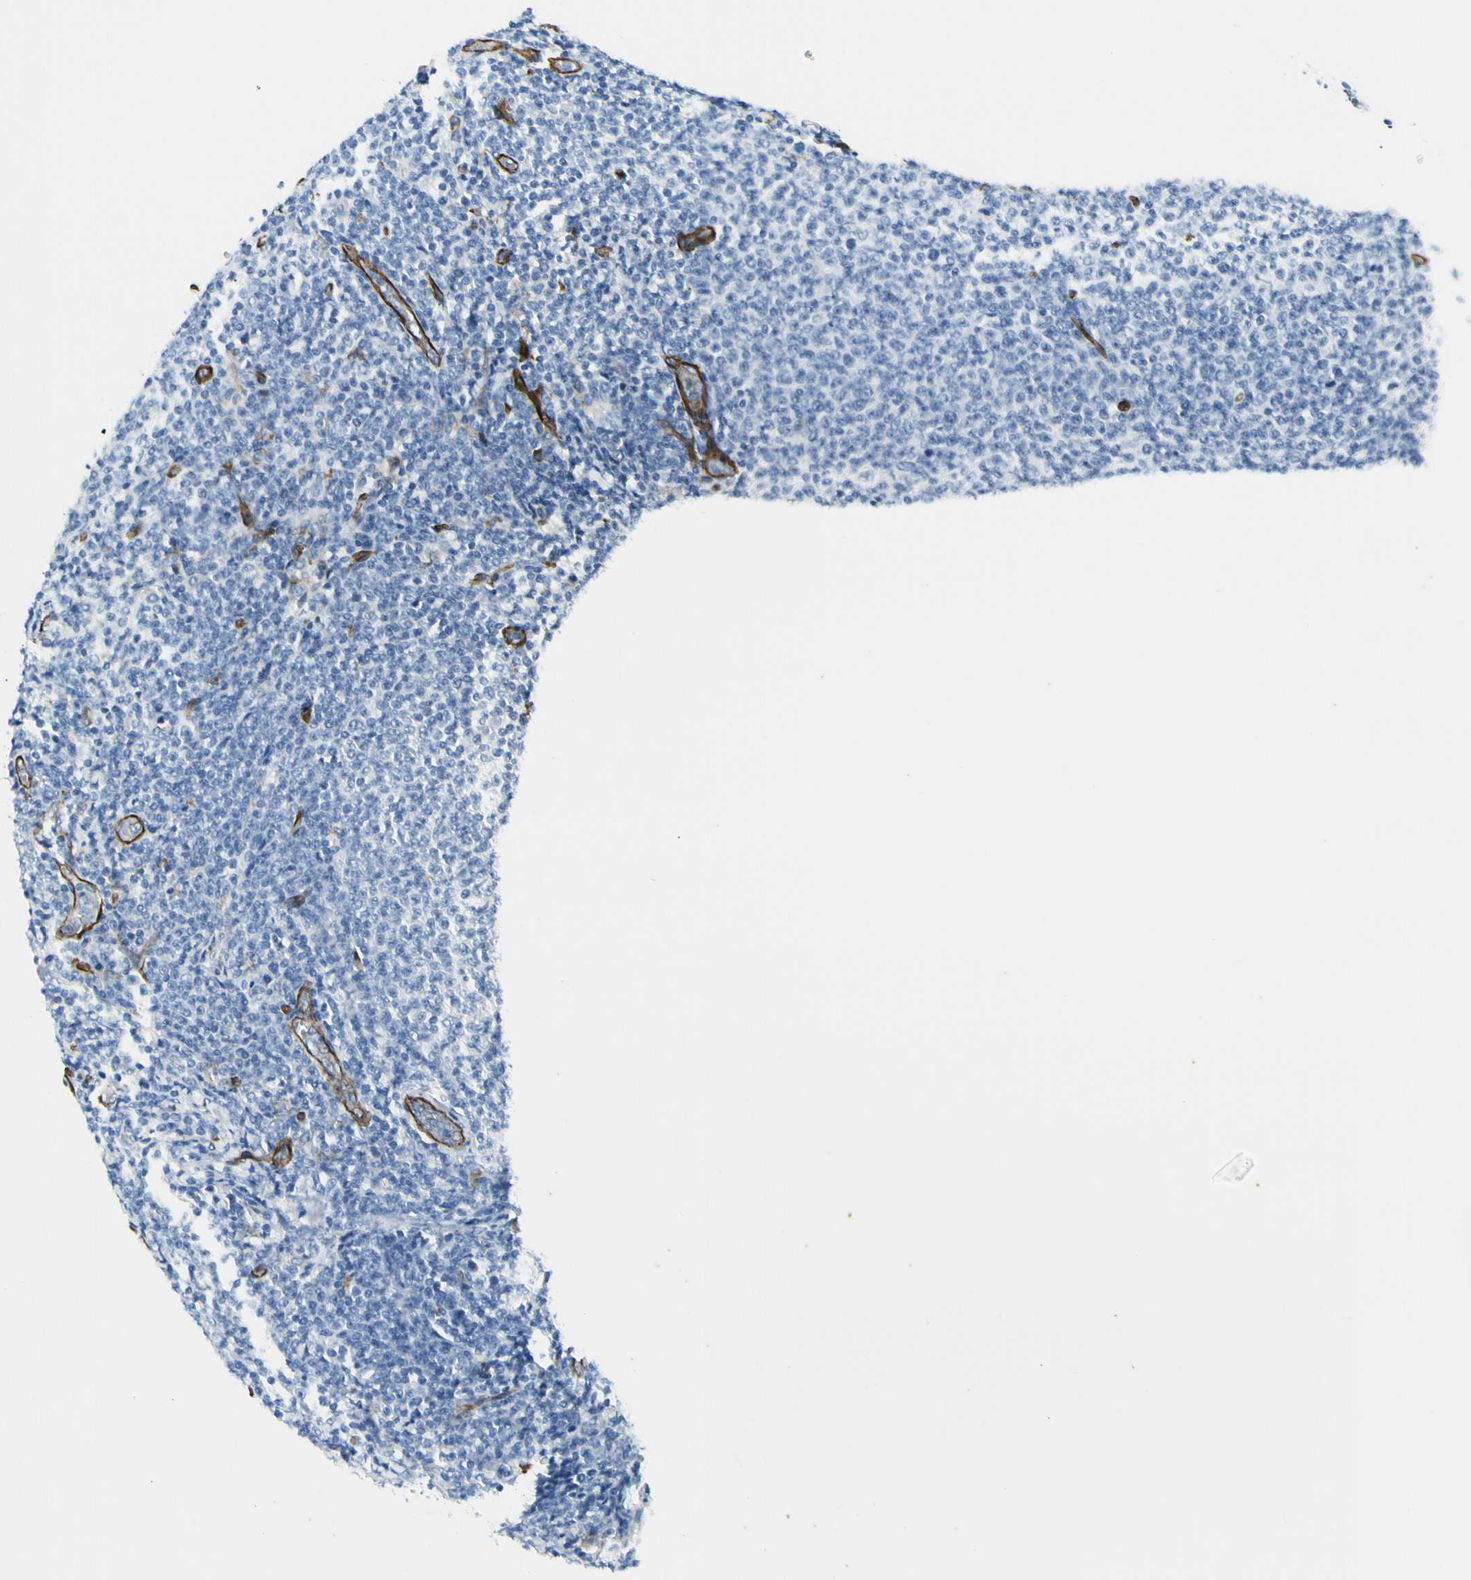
{"staining": {"intensity": "negative", "quantity": "none", "location": "none"}, "tissue": "lymphoma", "cell_type": "Tumor cells", "image_type": "cancer", "snomed": [{"axis": "morphology", "description": "Malignant lymphoma, non-Hodgkin's type, Low grade"}, {"axis": "topography", "description": "Lymph node"}], "caption": "This micrograph is of lymphoma stained with immunohistochemistry (IHC) to label a protein in brown with the nuclei are counter-stained blue. There is no positivity in tumor cells.", "gene": "CD93", "patient": {"sex": "male", "age": 66}}